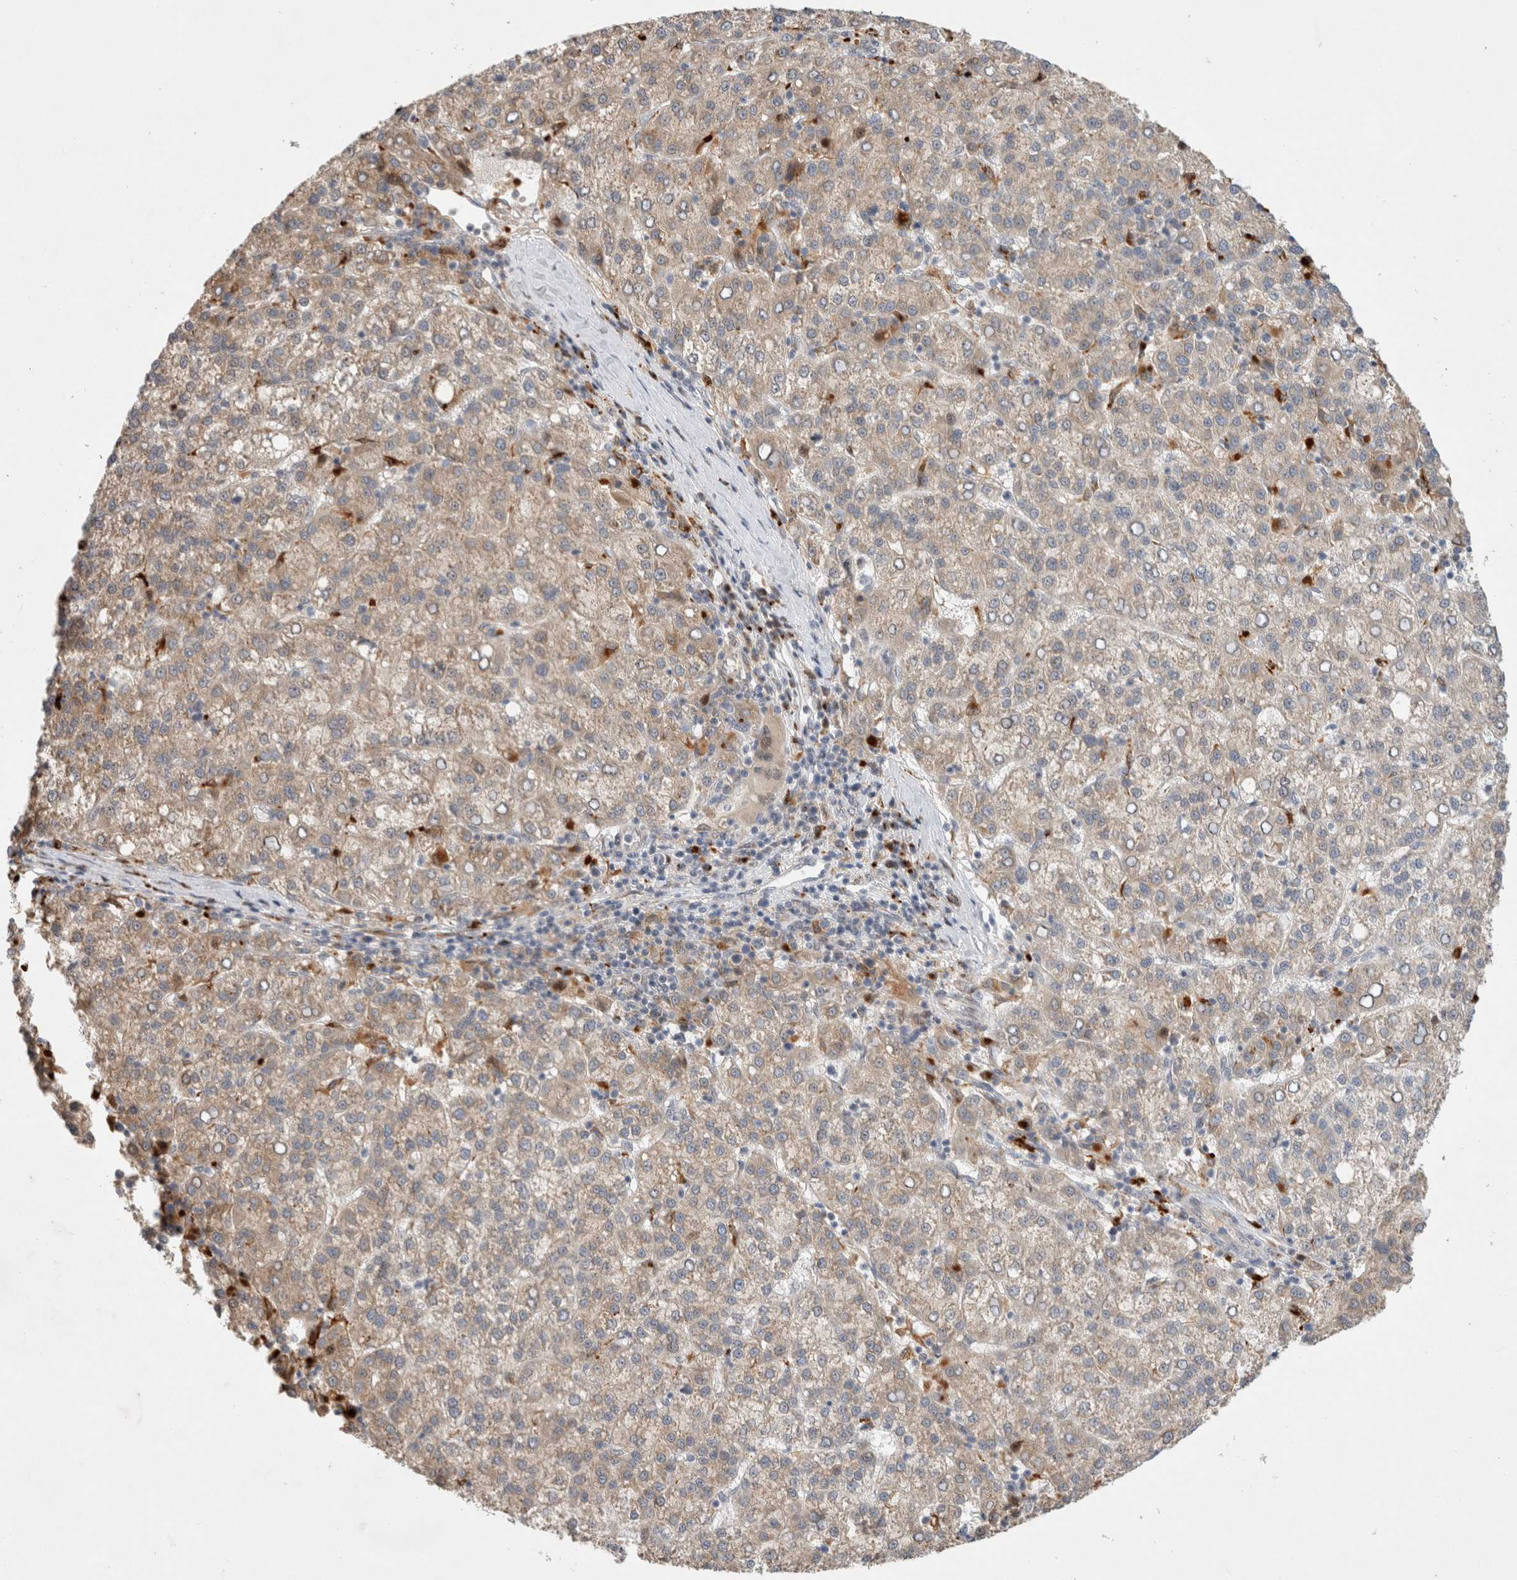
{"staining": {"intensity": "weak", "quantity": ">75%", "location": "cytoplasmic/membranous"}, "tissue": "liver cancer", "cell_type": "Tumor cells", "image_type": "cancer", "snomed": [{"axis": "morphology", "description": "Carcinoma, Hepatocellular, NOS"}, {"axis": "topography", "description": "Liver"}], "caption": "A histopathology image of liver hepatocellular carcinoma stained for a protein displays weak cytoplasmic/membranous brown staining in tumor cells. (brown staining indicates protein expression, while blue staining denotes nuclei).", "gene": "OTUD6B", "patient": {"sex": "female", "age": 58}}